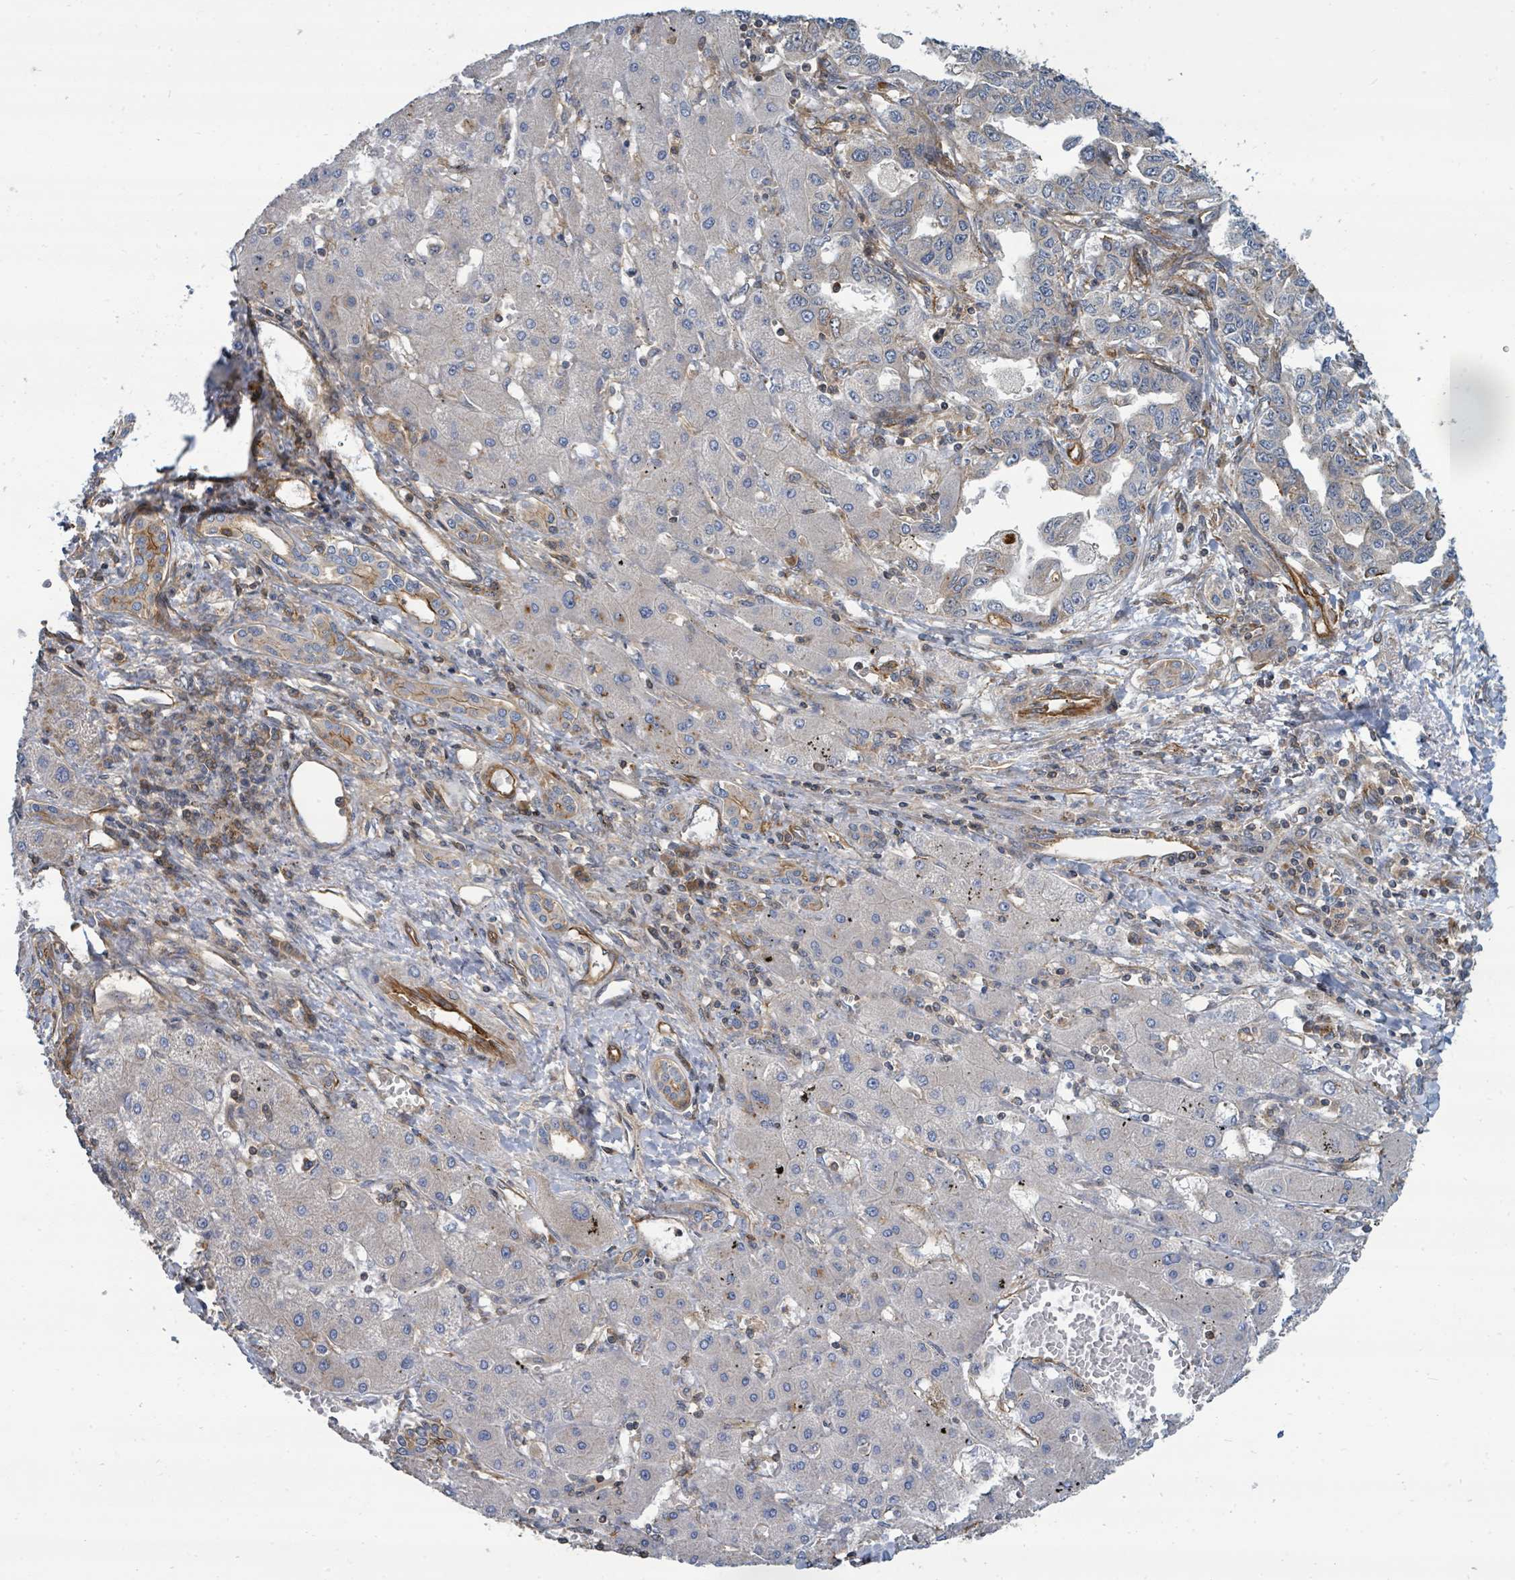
{"staining": {"intensity": "weak", "quantity": "<25%", "location": "cytoplasmic/membranous"}, "tissue": "liver cancer", "cell_type": "Tumor cells", "image_type": "cancer", "snomed": [{"axis": "morphology", "description": "Cholangiocarcinoma"}, {"axis": "topography", "description": "Liver"}], "caption": "Immunohistochemistry histopathology image of neoplastic tissue: human liver cholangiocarcinoma stained with DAB (3,3'-diaminobenzidine) exhibits no significant protein expression in tumor cells.", "gene": "BOLA2B", "patient": {"sex": "male", "age": 59}}